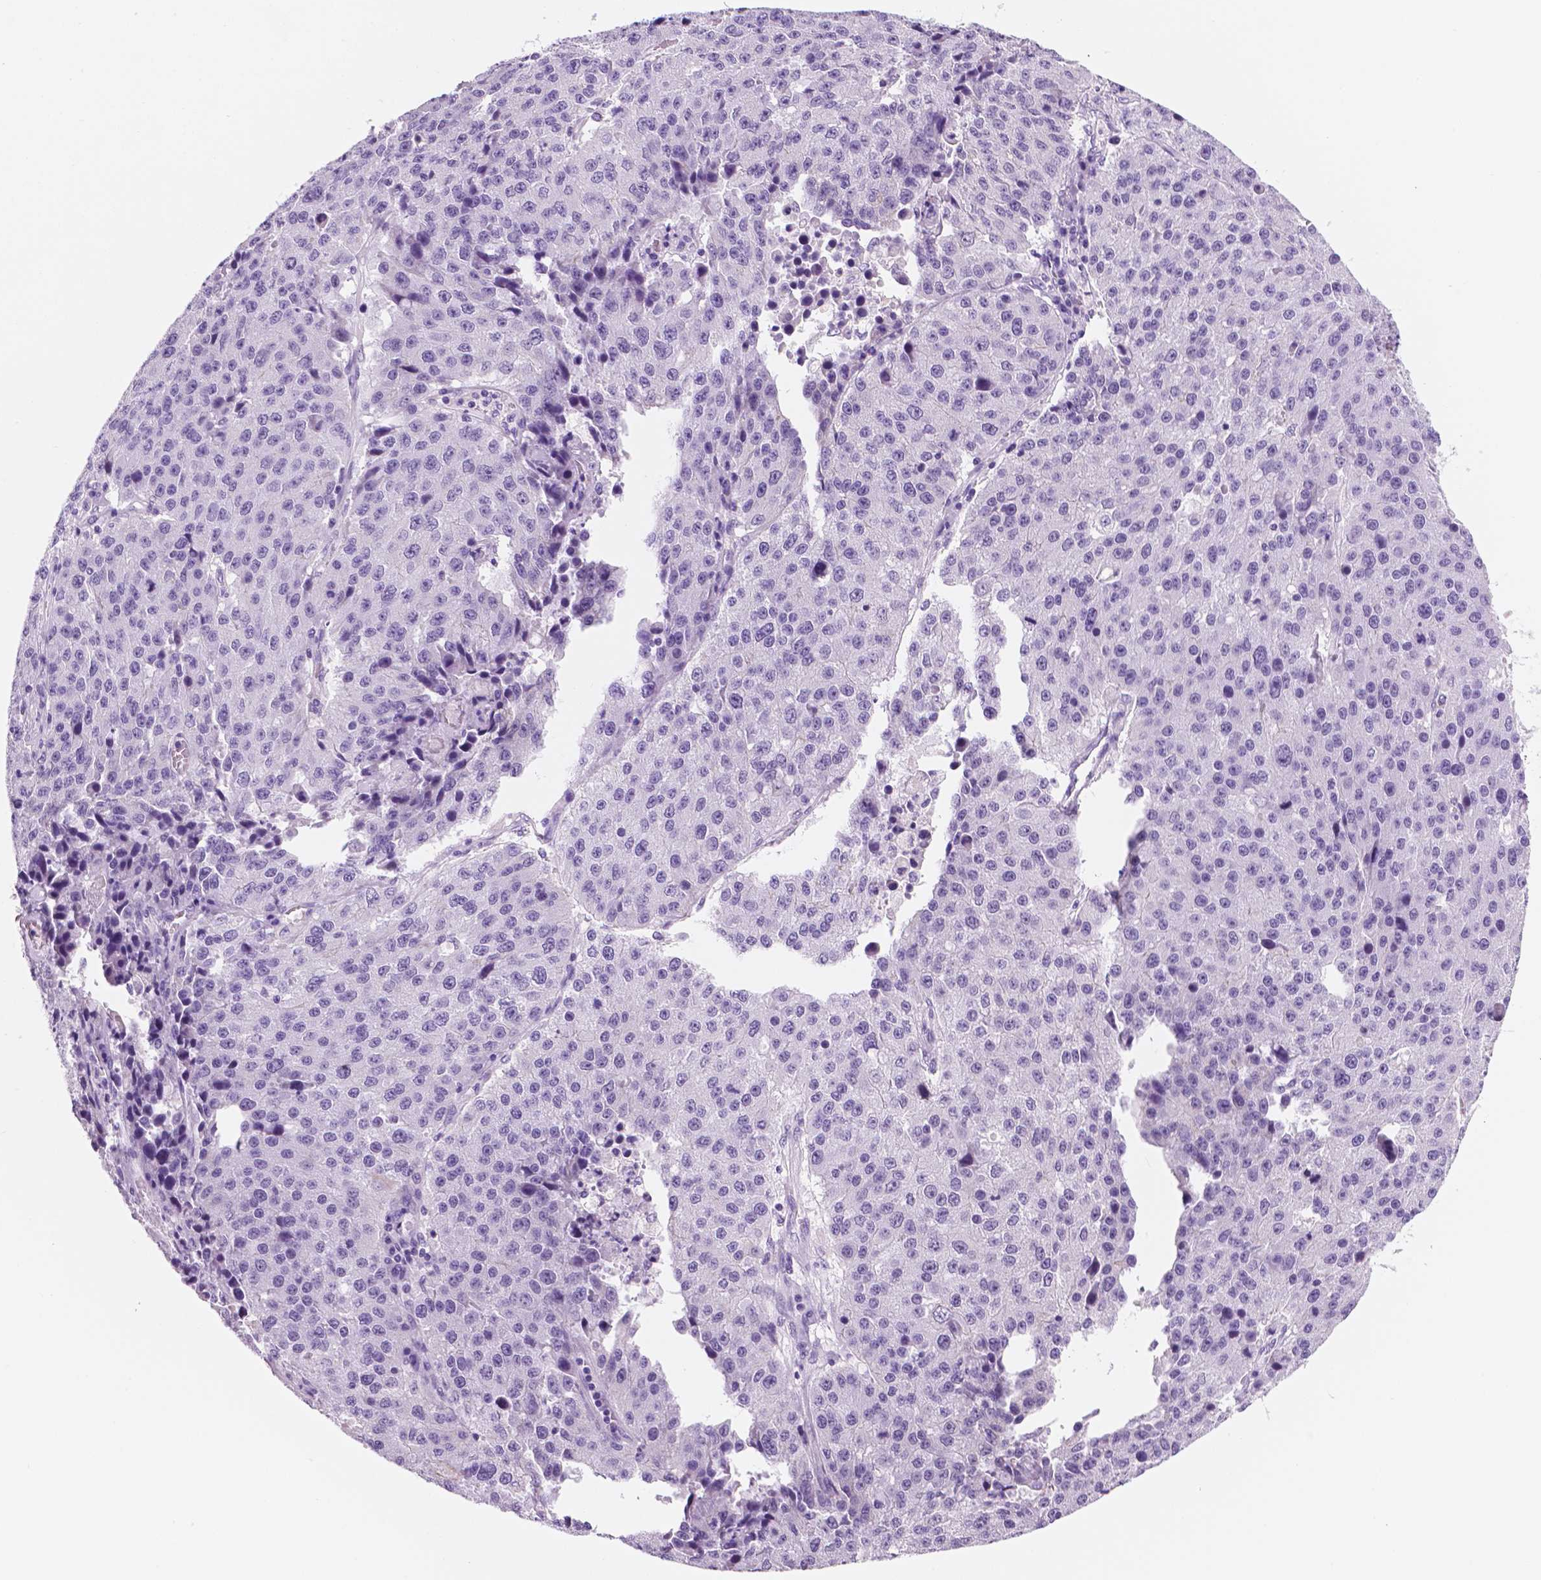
{"staining": {"intensity": "negative", "quantity": "none", "location": "none"}, "tissue": "stomach cancer", "cell_type": "Tumor cells", "image_type": "cancer", "snomed": [{"axis": "morphology", "description": "Adenocarcinoma, NOS"}, {"axis": "topography", "description": "Stomach"}], "caption": "Tumor cells show no significant positivity in stomach adenocarcinoma. (DAB (3,3'-diaminobenzidine) immunohistochemistry visualized using brightfield microscopy, high magnification).", "gene": "PPL", "patient": {"sex": "male", "age": 71}}